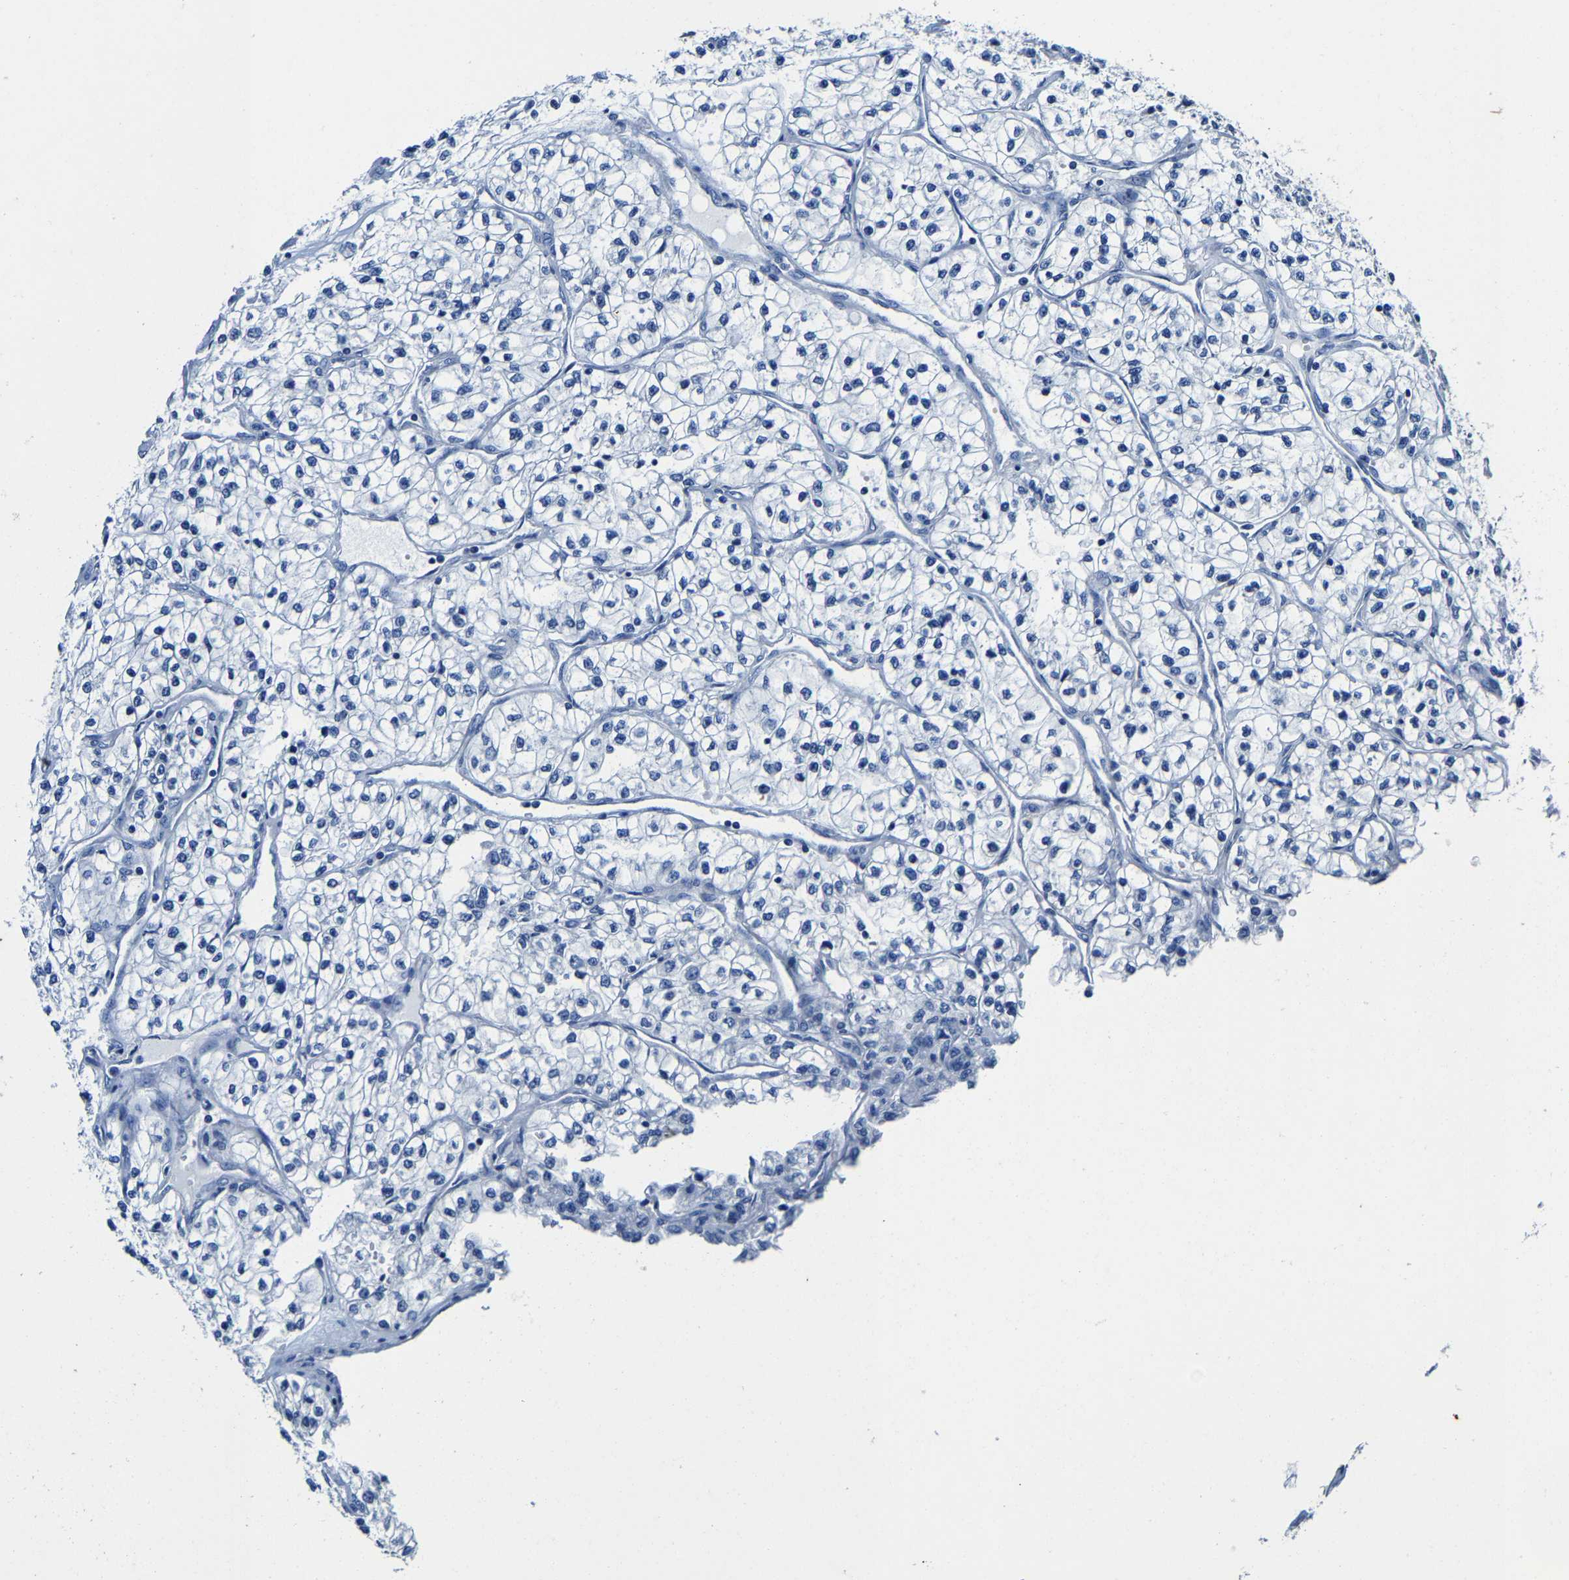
{"staining": {"intensity": "negative", "quantity": "none", "location": "none"}, "tissue": "renal cancer", "cell_type": "Tumor cells", "image_type": "cancer", "snomed": [{"axis": "morphology", "description": "Adenocarcinoma, NOS"}, {"axis": "topography", "description": "Kidney"}], "caption": "High magnification brightfield microscopy of renal cancer stained with DAB (brown) and counterstained with hematoxylin (blue): tumor cells show no significant positivity.", "gene": "MMEL1", "patient": {"sex": "female", "age": 57}}